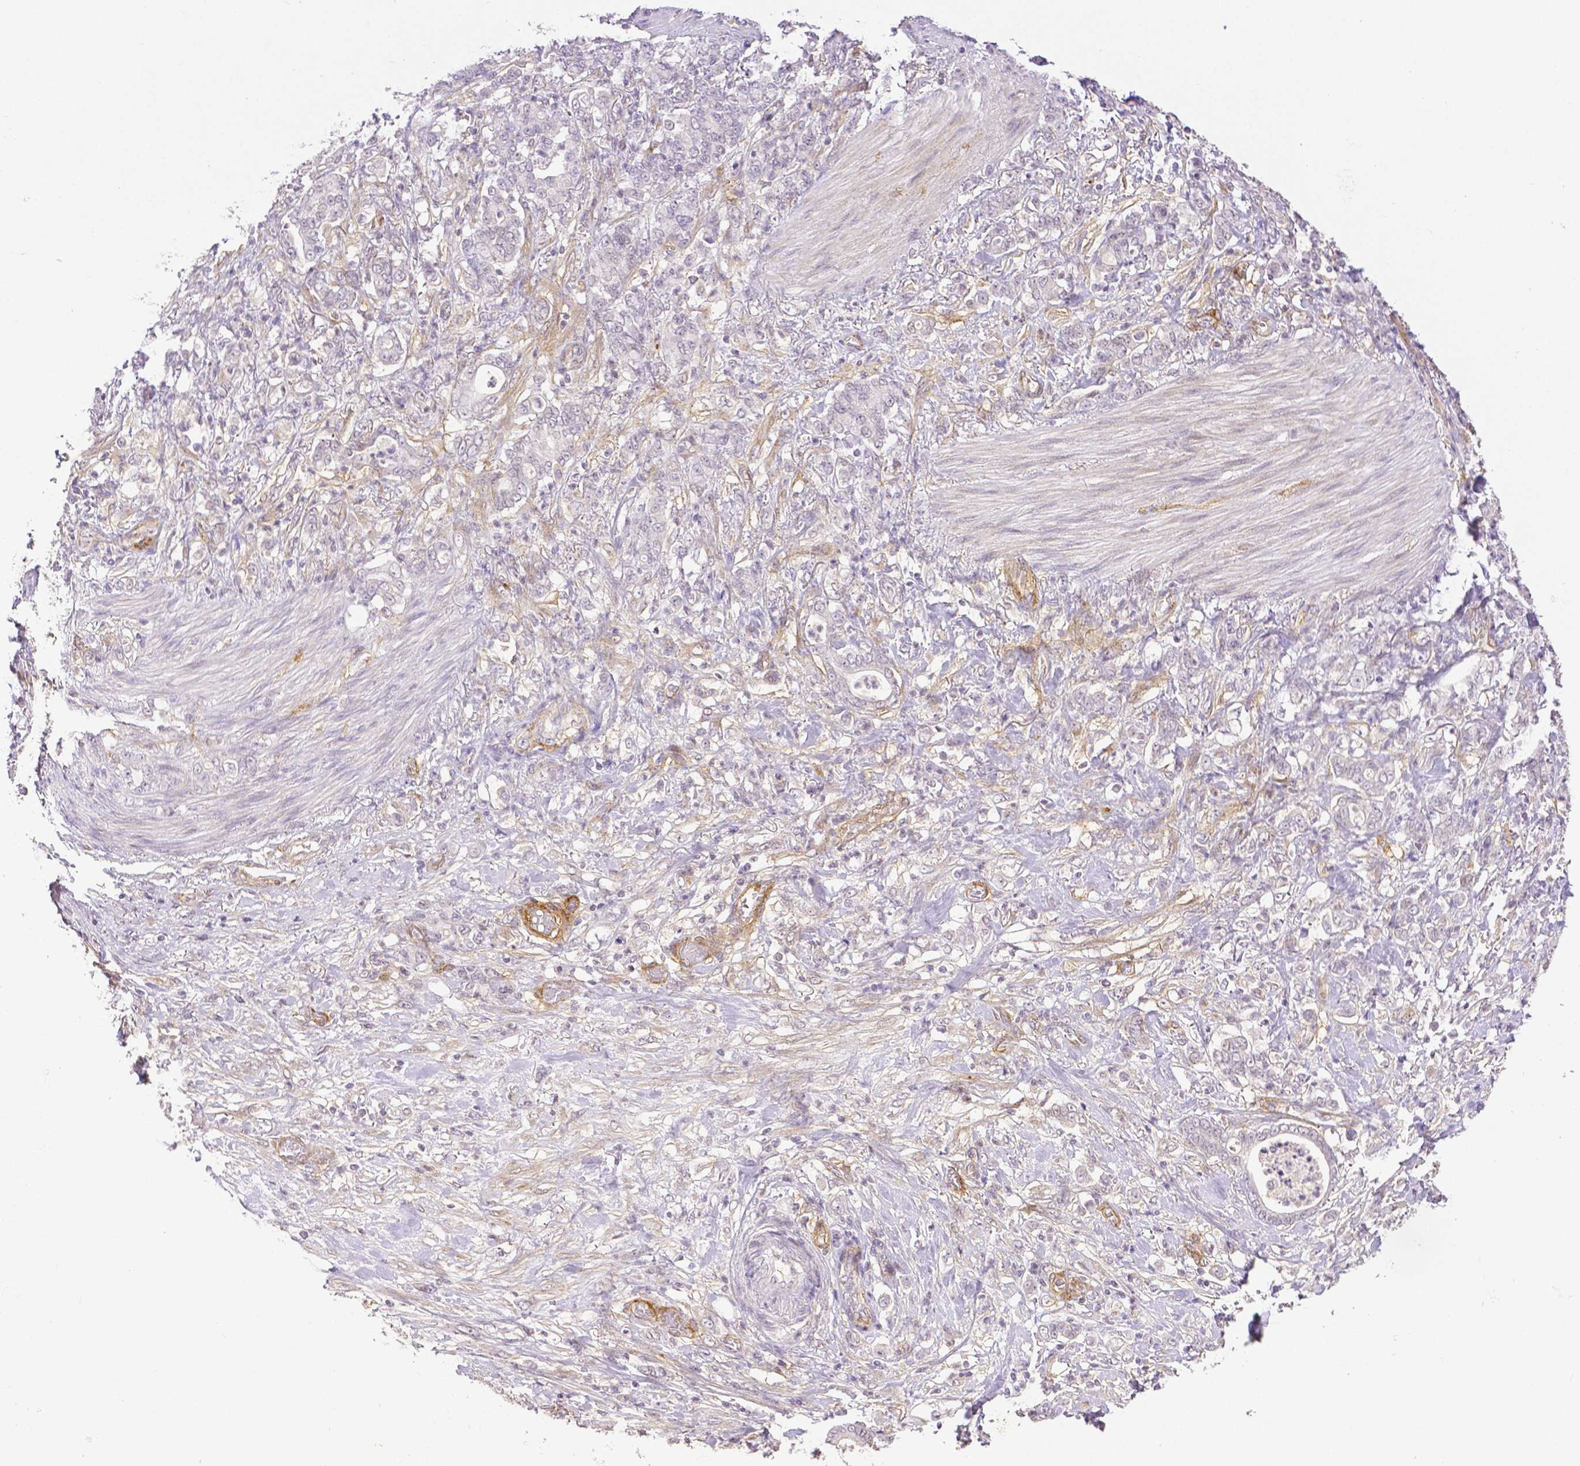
{"staining": {"intensity": "negative", "quantity": "none", "location": "none"}, "tissue": "stomach cancer", "cell_type": "Tumor cells", "image_type": "cancer", "snomed": [{"axis": "morphology", "description": "Adenocarcinoma, NOS"}, {"axis": "topography", "description": "Stomach"}], "caption": "This is a image of immunohistochemistry staining of stomach cancer (adenocarcinoma), which shows no staining in tumor cells. The staining is performed using DAB brown chromogen with nuclei counter-stained in using hematoxylin.", "gene": "THY1", "patient": {"sex": "female", "age": 79}}